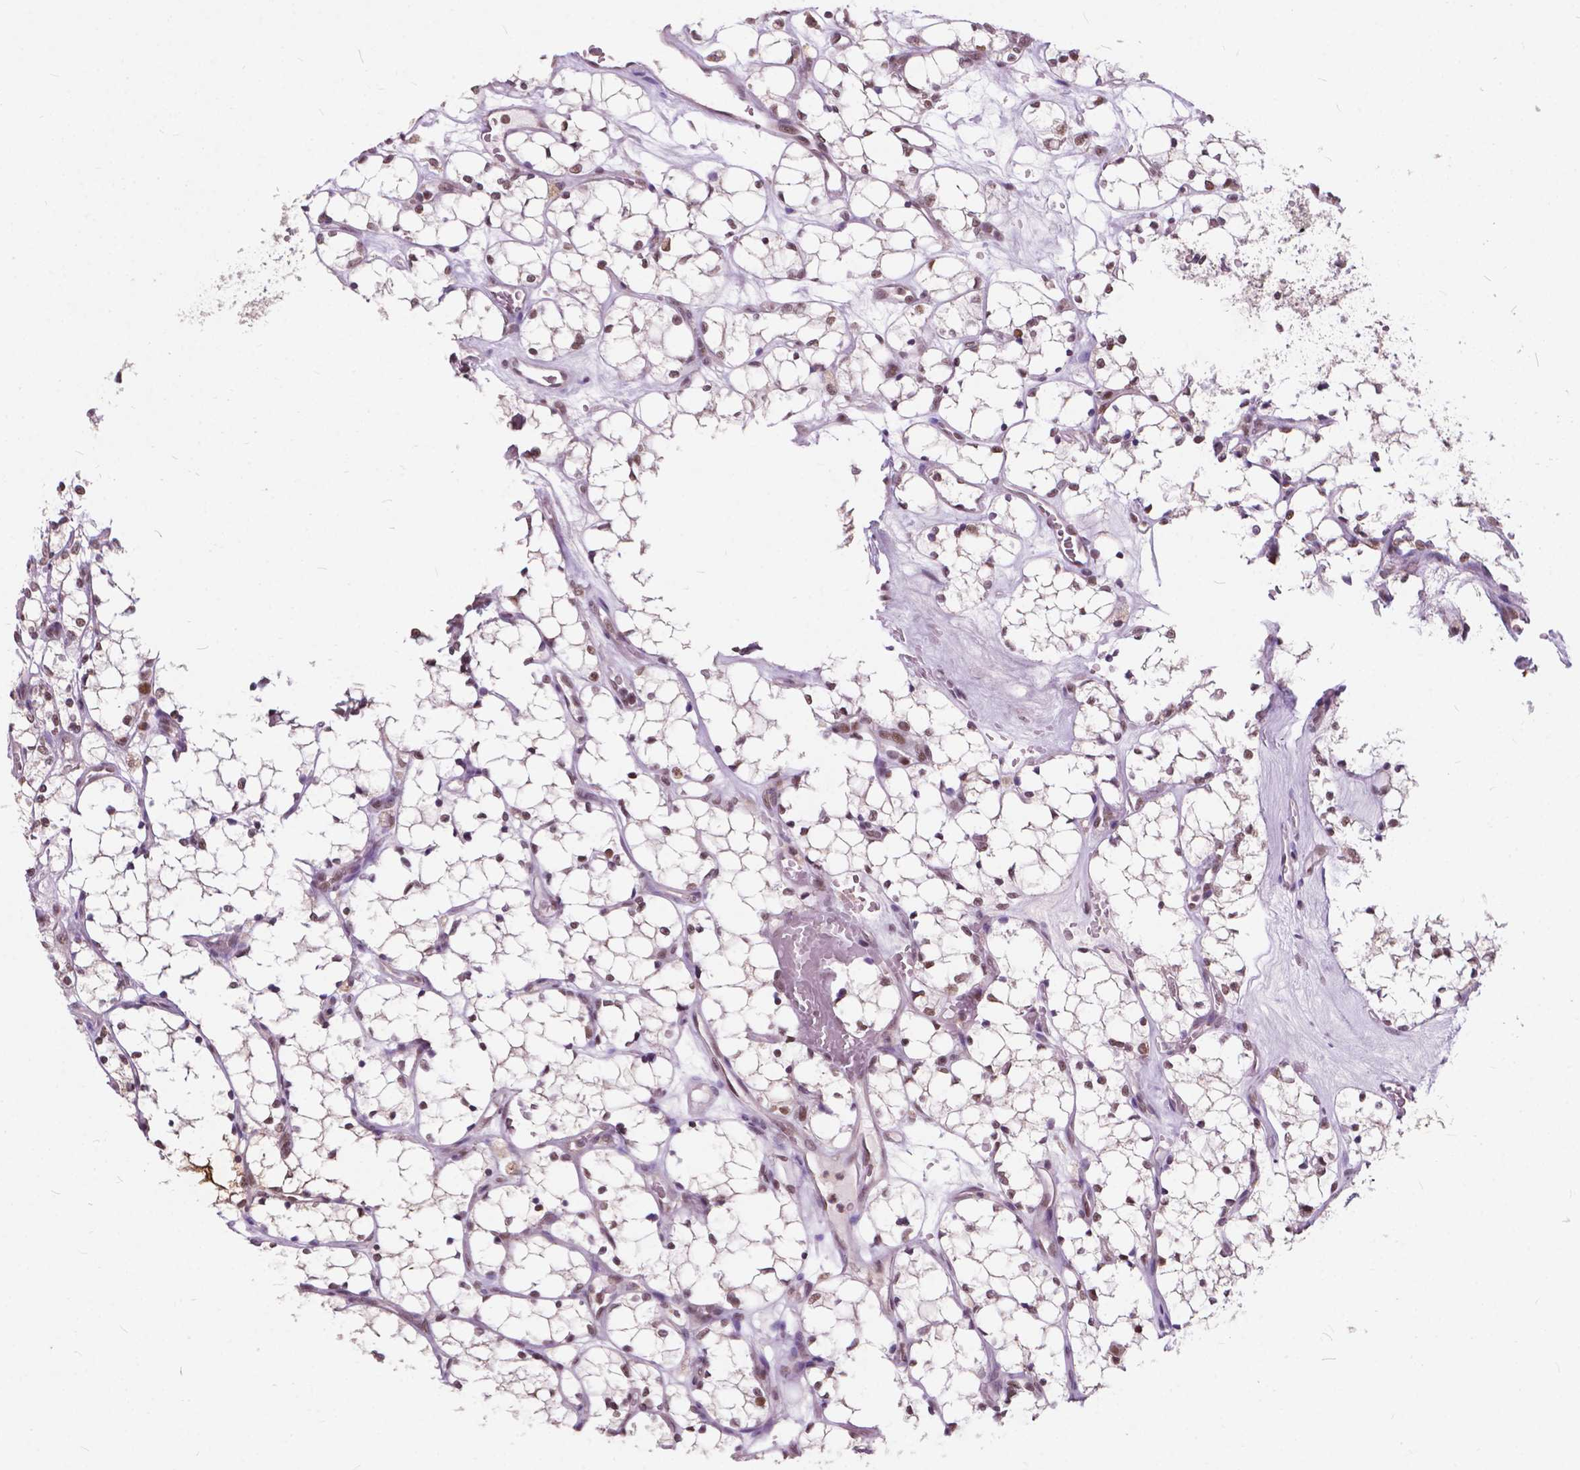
{"staining": {"intensity": "weak", "quantity": "25%-75%", "location": "nuclear"}, "tissue": "renal cancer", "cell_type": "Tumor cells", "image_type": "cancer", "snomed": [{"axis": "morphology", "description": "Adenocarcinoma, NOS"}, {"axis": "topography", "description": "Kidney"}], "caption": "High-power microscopy captured an immunohistochemistry (IHC) photomicrograph of renal adenocarcinoma, revealing weak nuclear expression in about 25%-75% of tumor cells.", "gene": "MSH2", "patient": {"sex": "female", "age": 69}}